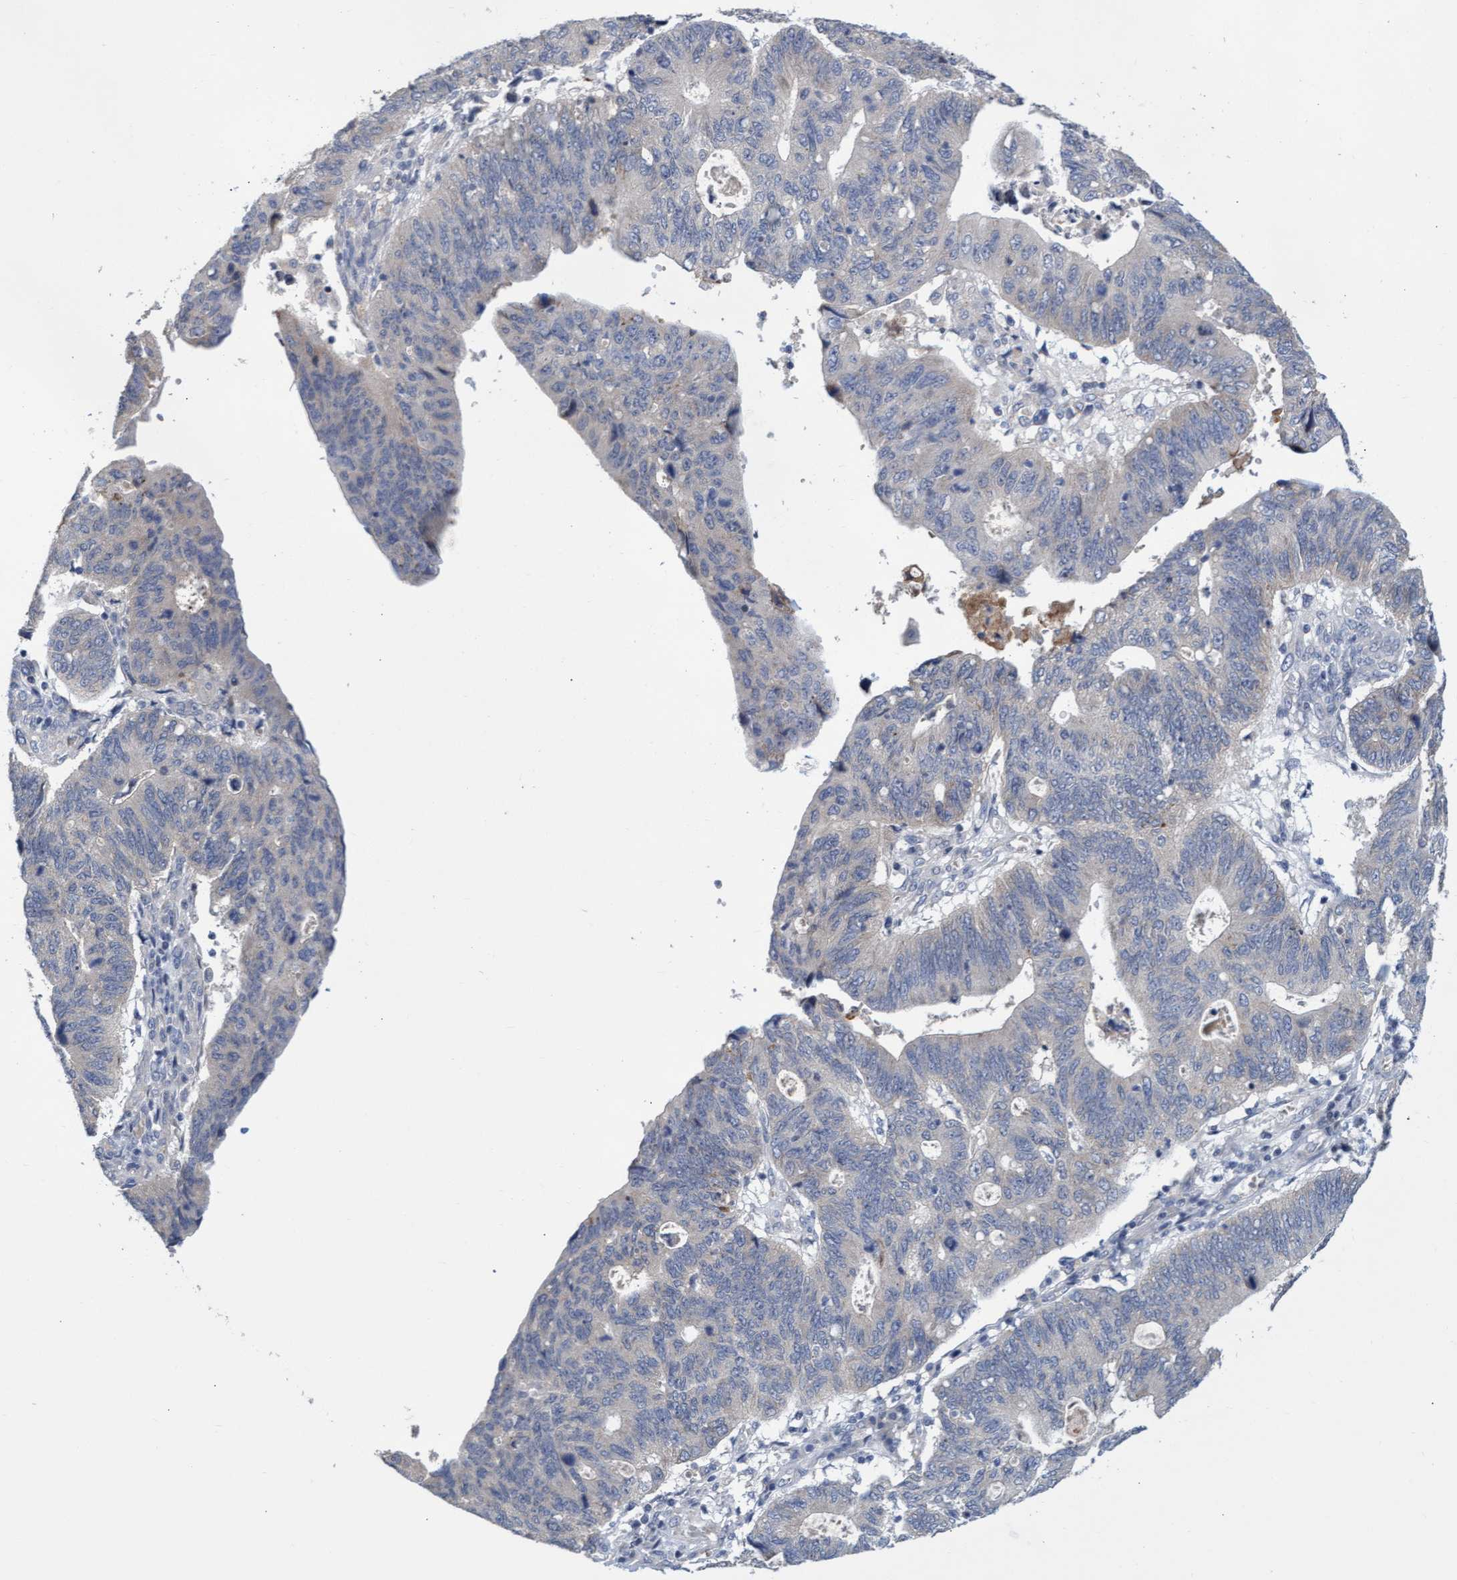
{"staining": {"intensity": "negative", "quantity": "none", "location": "none"}, "tissue": "stomach cancer", "cell_type": "Tumor cells", "image_type": "cancer", "snomed": [{"axis": "morphology", "description": "Adenocarcinoma, NOS"}, {"axis": "topography", "description": "Stomach"}], "caption": "Immunohistochemical staining of adenocarcinoma (stomach) exhibits no significant staining in tumor cells. The staining was performed using DAB (3,3'-diaminobenzidine) to visualize the protein expression in brown, while the nuclei were stained in blue with hematoxylin (Magnification: 20x).", "gene": "ABCF2", "patient": {"sex": "male", "age": 59}}